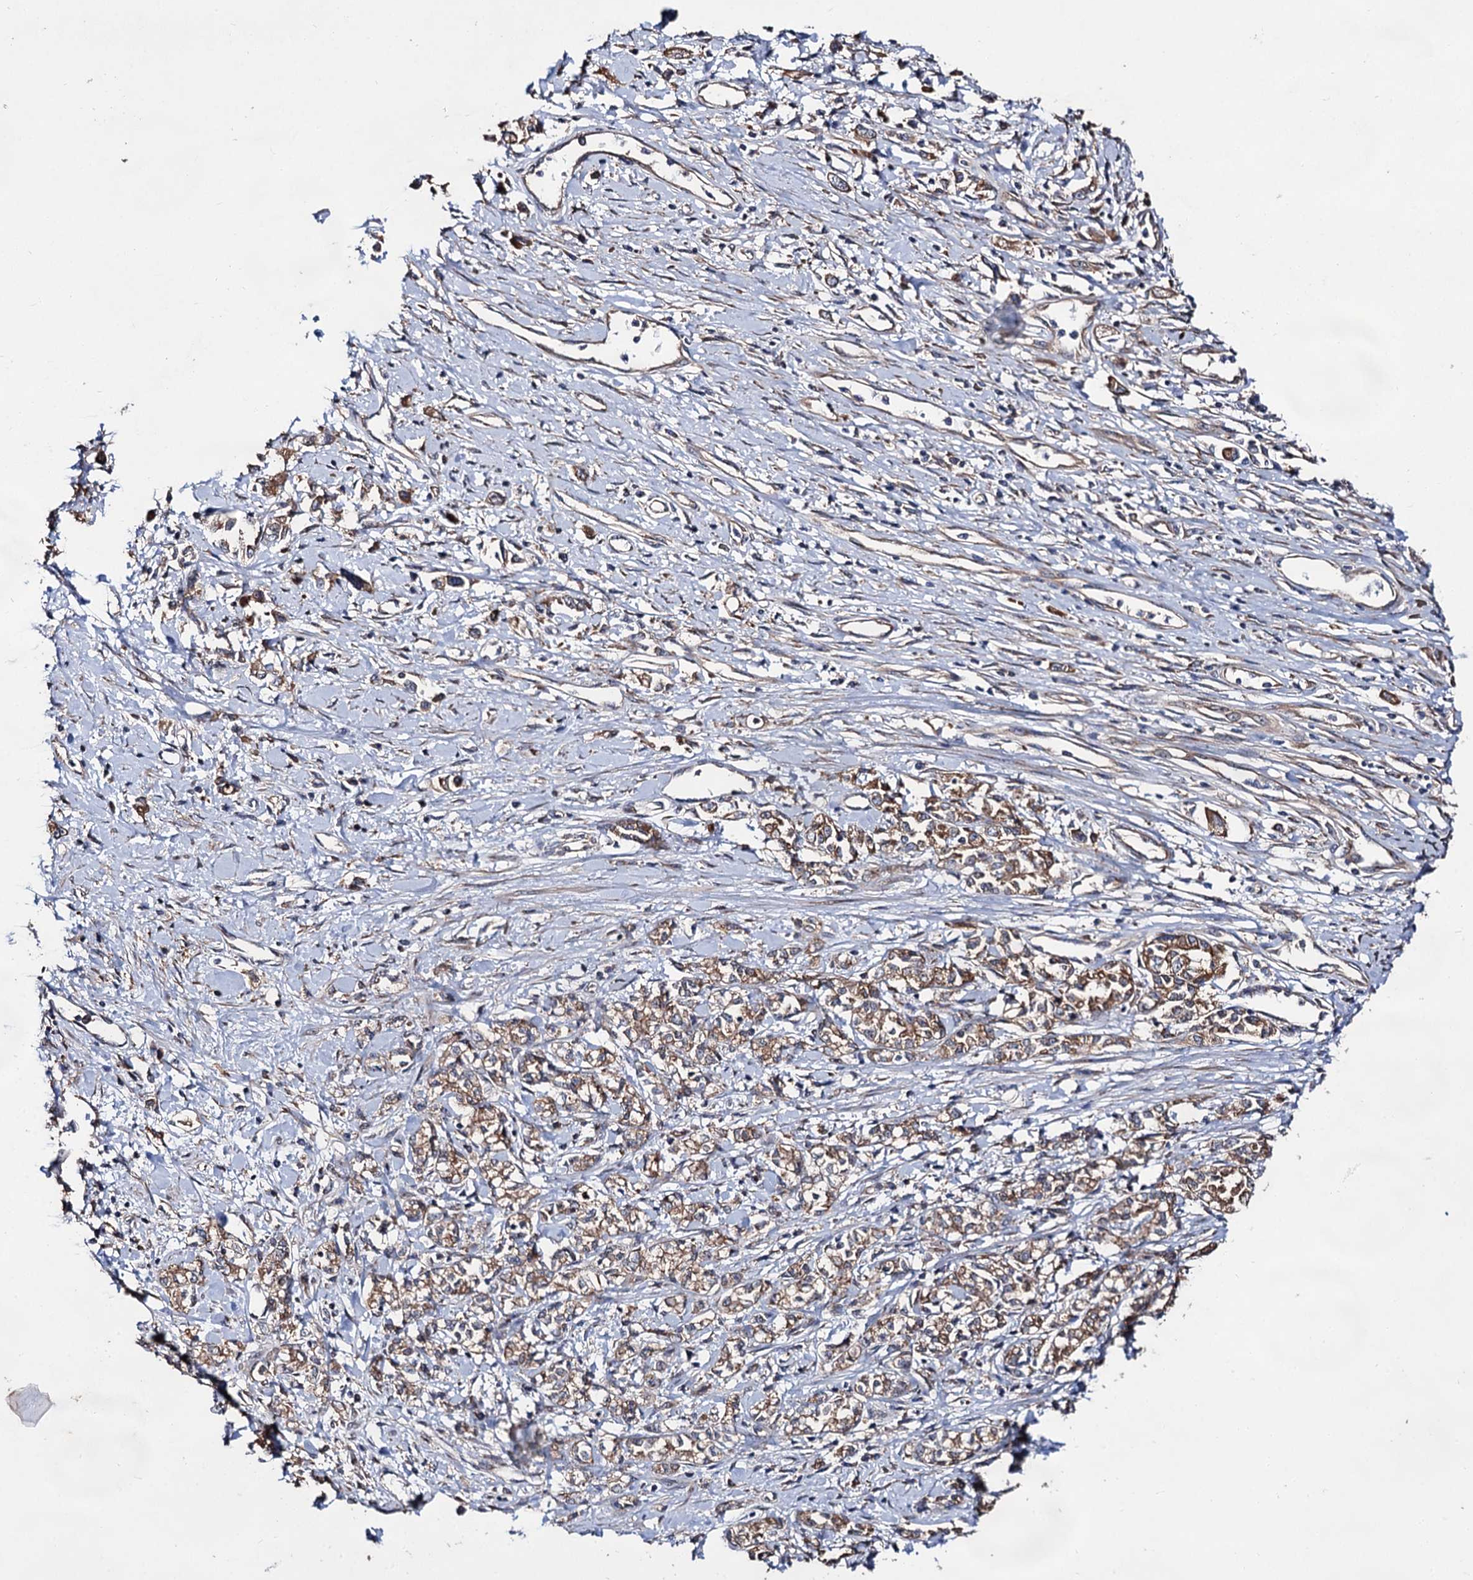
{"staining": {"intensity": "moderate", "quantity": ">75%", "location": "cytoplasmic/membranous"}, "tissue": "stomach cancer", "cell_type": "Tumor cells", "image_type": "cancer", "snomed": [{"axis": "morphology", "description": "Adenocarcinoma, NOS"}, {"axis": "topography", "description": "Stomach"}], "caption": "A histopathology image of stomach cancer stained for a protein exhibits moderate cytoplasmic/membranous brown staining in tumor cells.", "gene": "NAA25", "patient": {"sex": "female", "age": 76}}